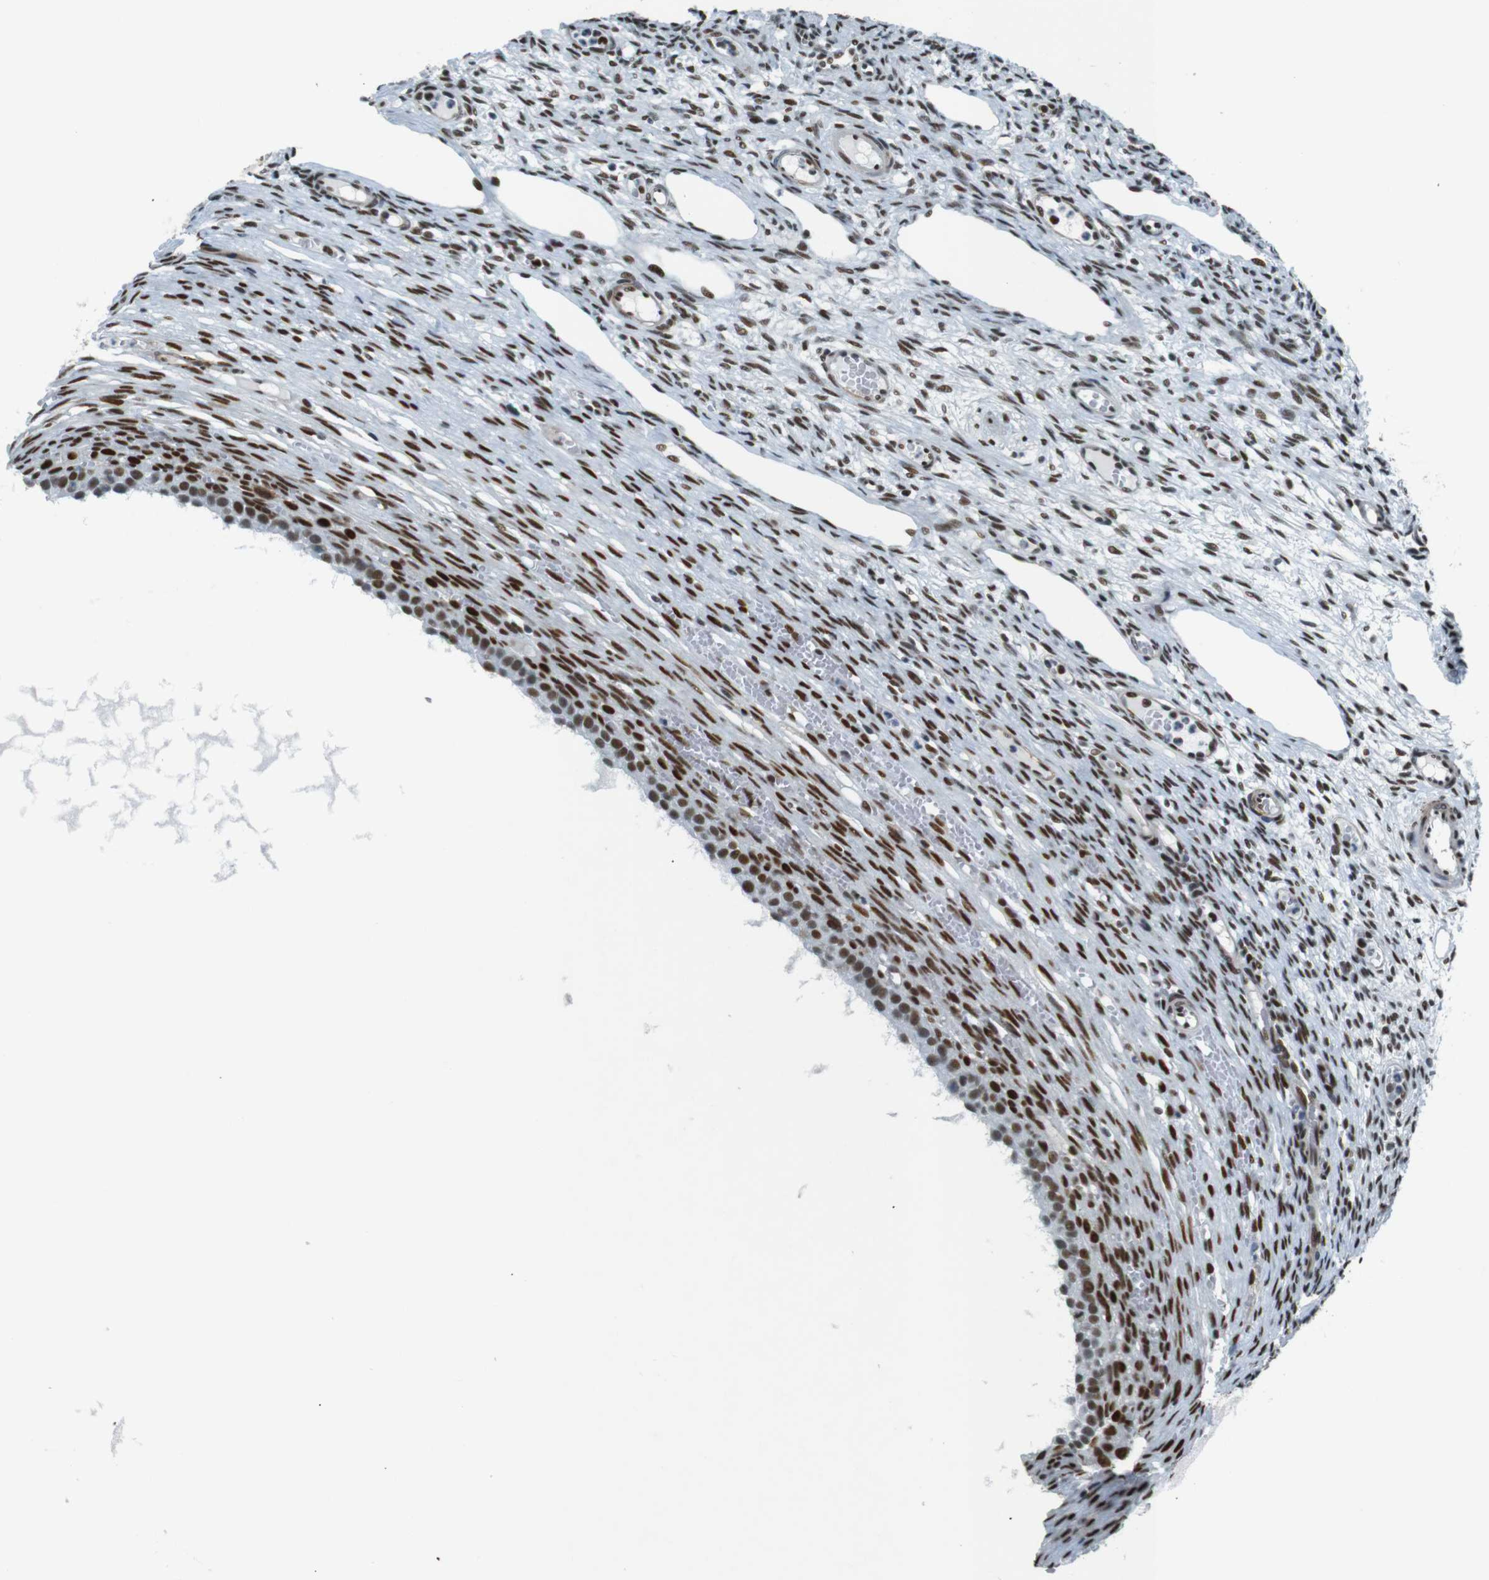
{"staining": {"intensity": "strong", "quantity": ">75%", "location": "nuclear"}, "tissue": "ovary", "cell_type": "Follicle cells", "image_type": "normal", "snomed": [{"axis": "morphology", "description": "Normal tissue, NOS"}, {"axis": "topography", "description": "Ovary"}], "caption": "Immunohistochemistry image of benign ovary: ovary stained using immunohistochemistry (IHC) demonstrates high levels of strong protein expression localized specifically in the nuclear of follicle cells, appearing as a nuclear brown color.", "gene": "HEXIM1", "patient": {"sex": "female", "age": 33}}